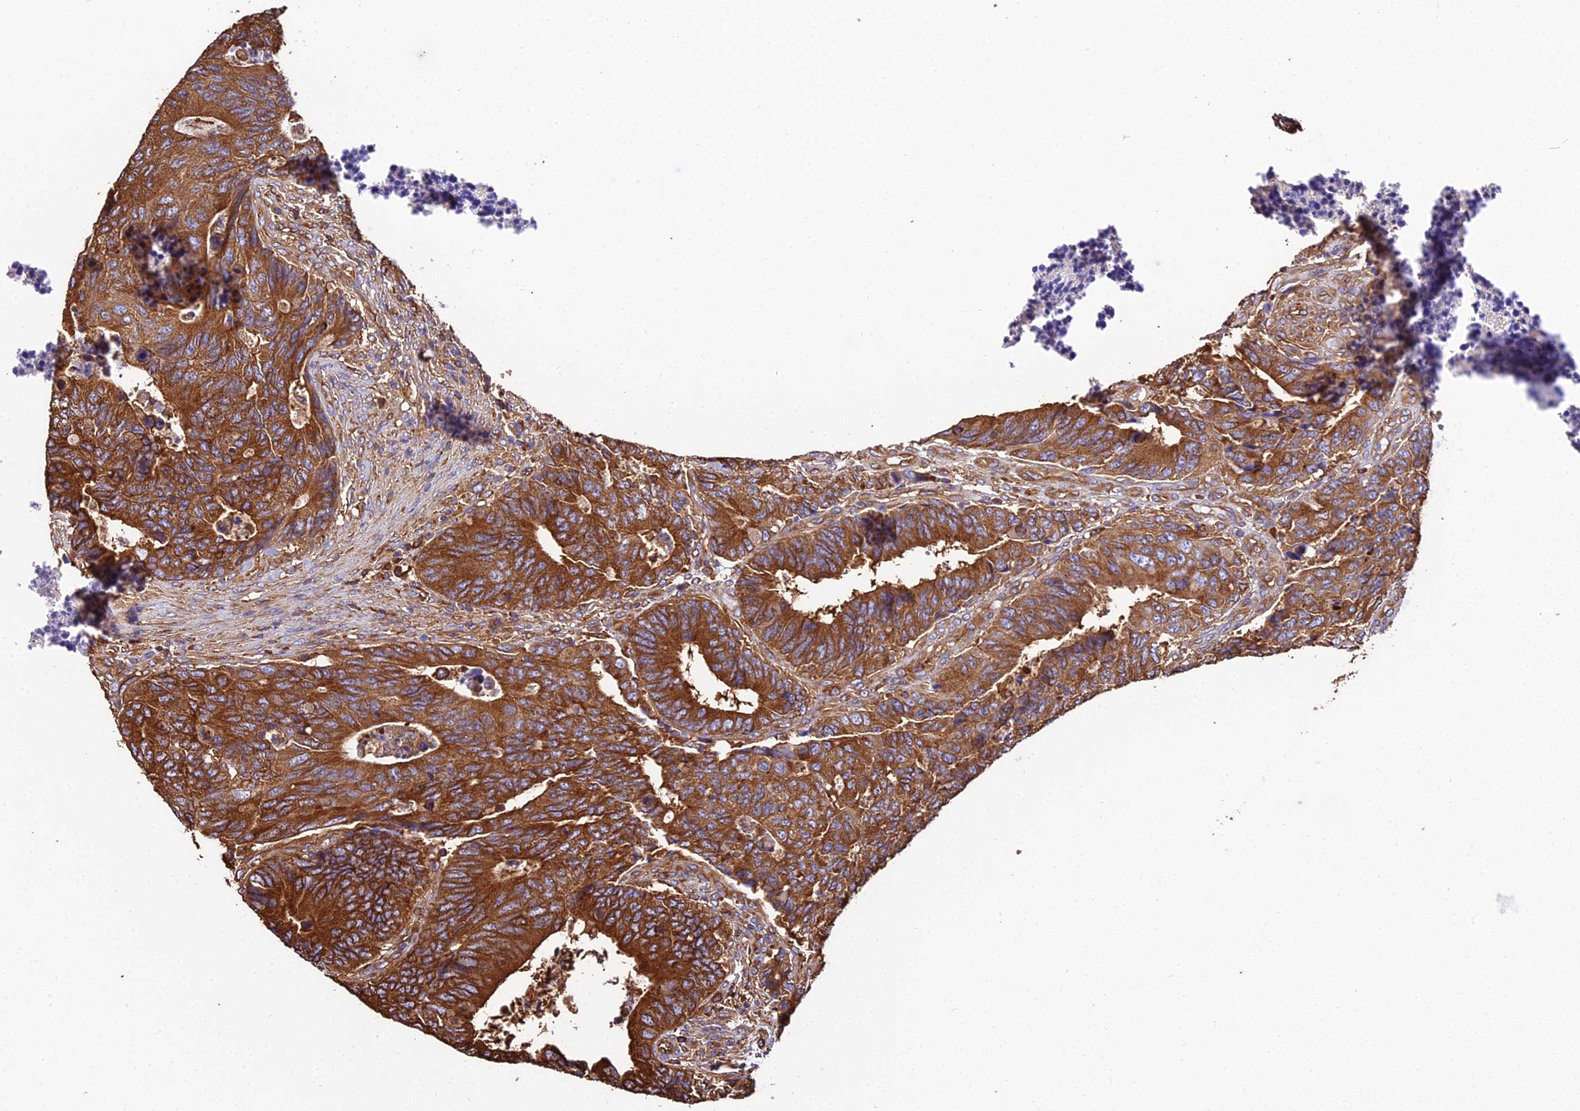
{"staining": {"intensity": "strong", "quantity": ">75%", "location": "cytoplasmic/membranous"}, "tissue": "colorectal cancer", "cell_type": "Tumor cells", "image_type": "cancer", "snomed": [{"axis": "morphology", "description": "Adenocarcinoma, NOS"}, {"axis": "topography", "description": "Colon"}], "caption": "Human colorectal cancer (adenocarcinoma) stained for a protein (brown) reveals strong cytoplasmic/membranous positive positivity in about >75% of tumor cells.", "gene": "TUBA3D", "patient": {"sex": "male", "age": 87}}